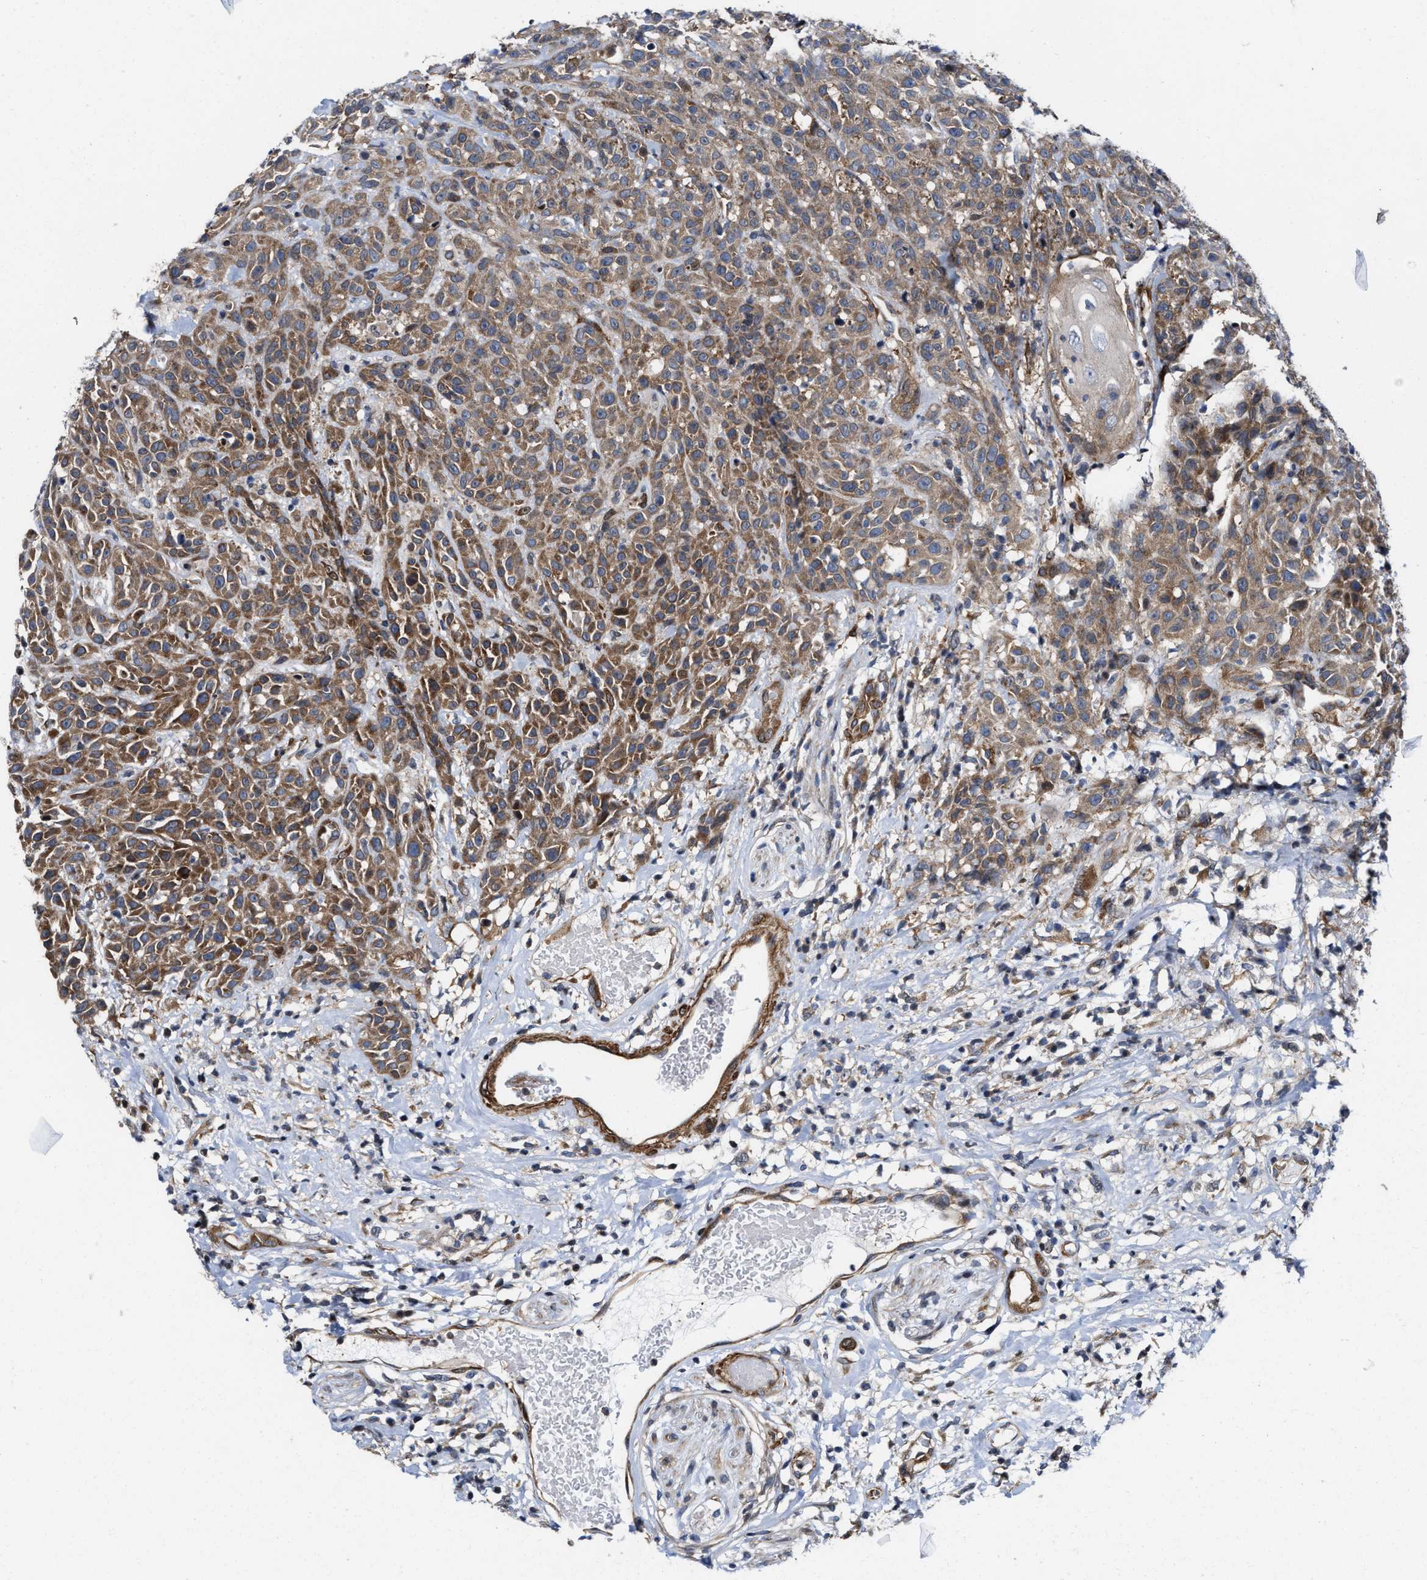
{"staining": {"intensity": "moderate", "quantity": ">75%", "location": "cytoplasmic/membranous"}, "tissue": "head and neck cancer", "cell_type": "Tumor cells", "image_type": "cancer", "snomed": [{"axis": "morphology", "description": "Normal tissue, NOS"}, {"axis": "morphology", "description": "Squamous cell carcinoma, NOS"}, {"axis": "topography", "description": "Cartilage tissue"}, {"axis": "topography", "description": "Head-Neck"}], "caption": "Head and neck cancer stained for a protein reveals moderate cytoplasmic/membranous positivity in tumor cells.", "gene": "TGFB1I1", "patient": {"sex": "male", "age": 62}}